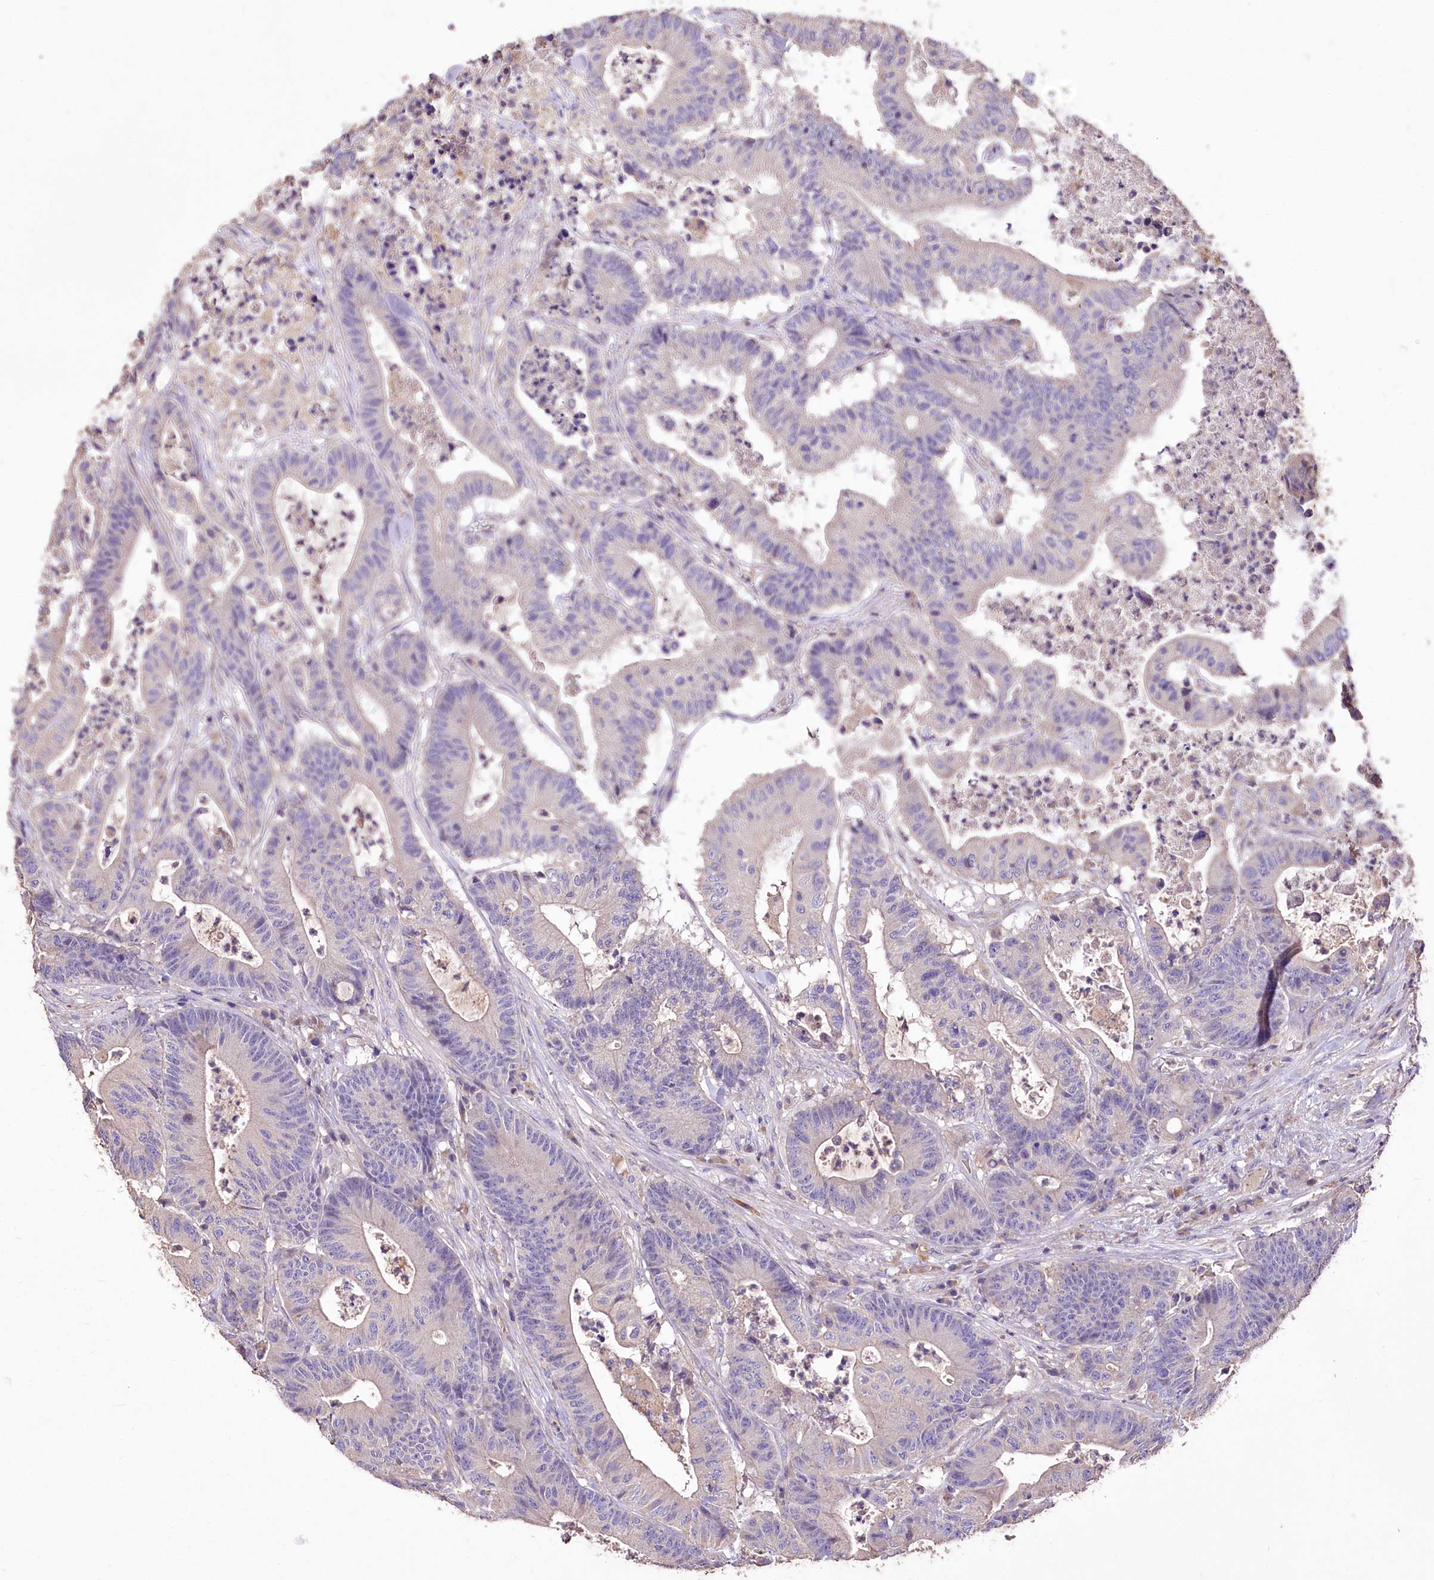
{"staining": {"intensity": "negative", "quantity": "none", "location": "none"}, "tissue": "colorectal cancer", "cell_type": "Tumor cells", "image_type": "cancer", "snomed": [{"axis": "morphology", "description": "Adenocarcinoma, NOS"}, {"axis": "topography", "description": "Colon"}], "caption": "IHC micrograph of human colorectal cancer (adenocarcinoma) stained for a protein (brown), which exhibits no positivity in tumor cells. Nuclei are stained in blue.", "gene": "PCYOX1L", "patient": {"sex": "female", "age": 84}}